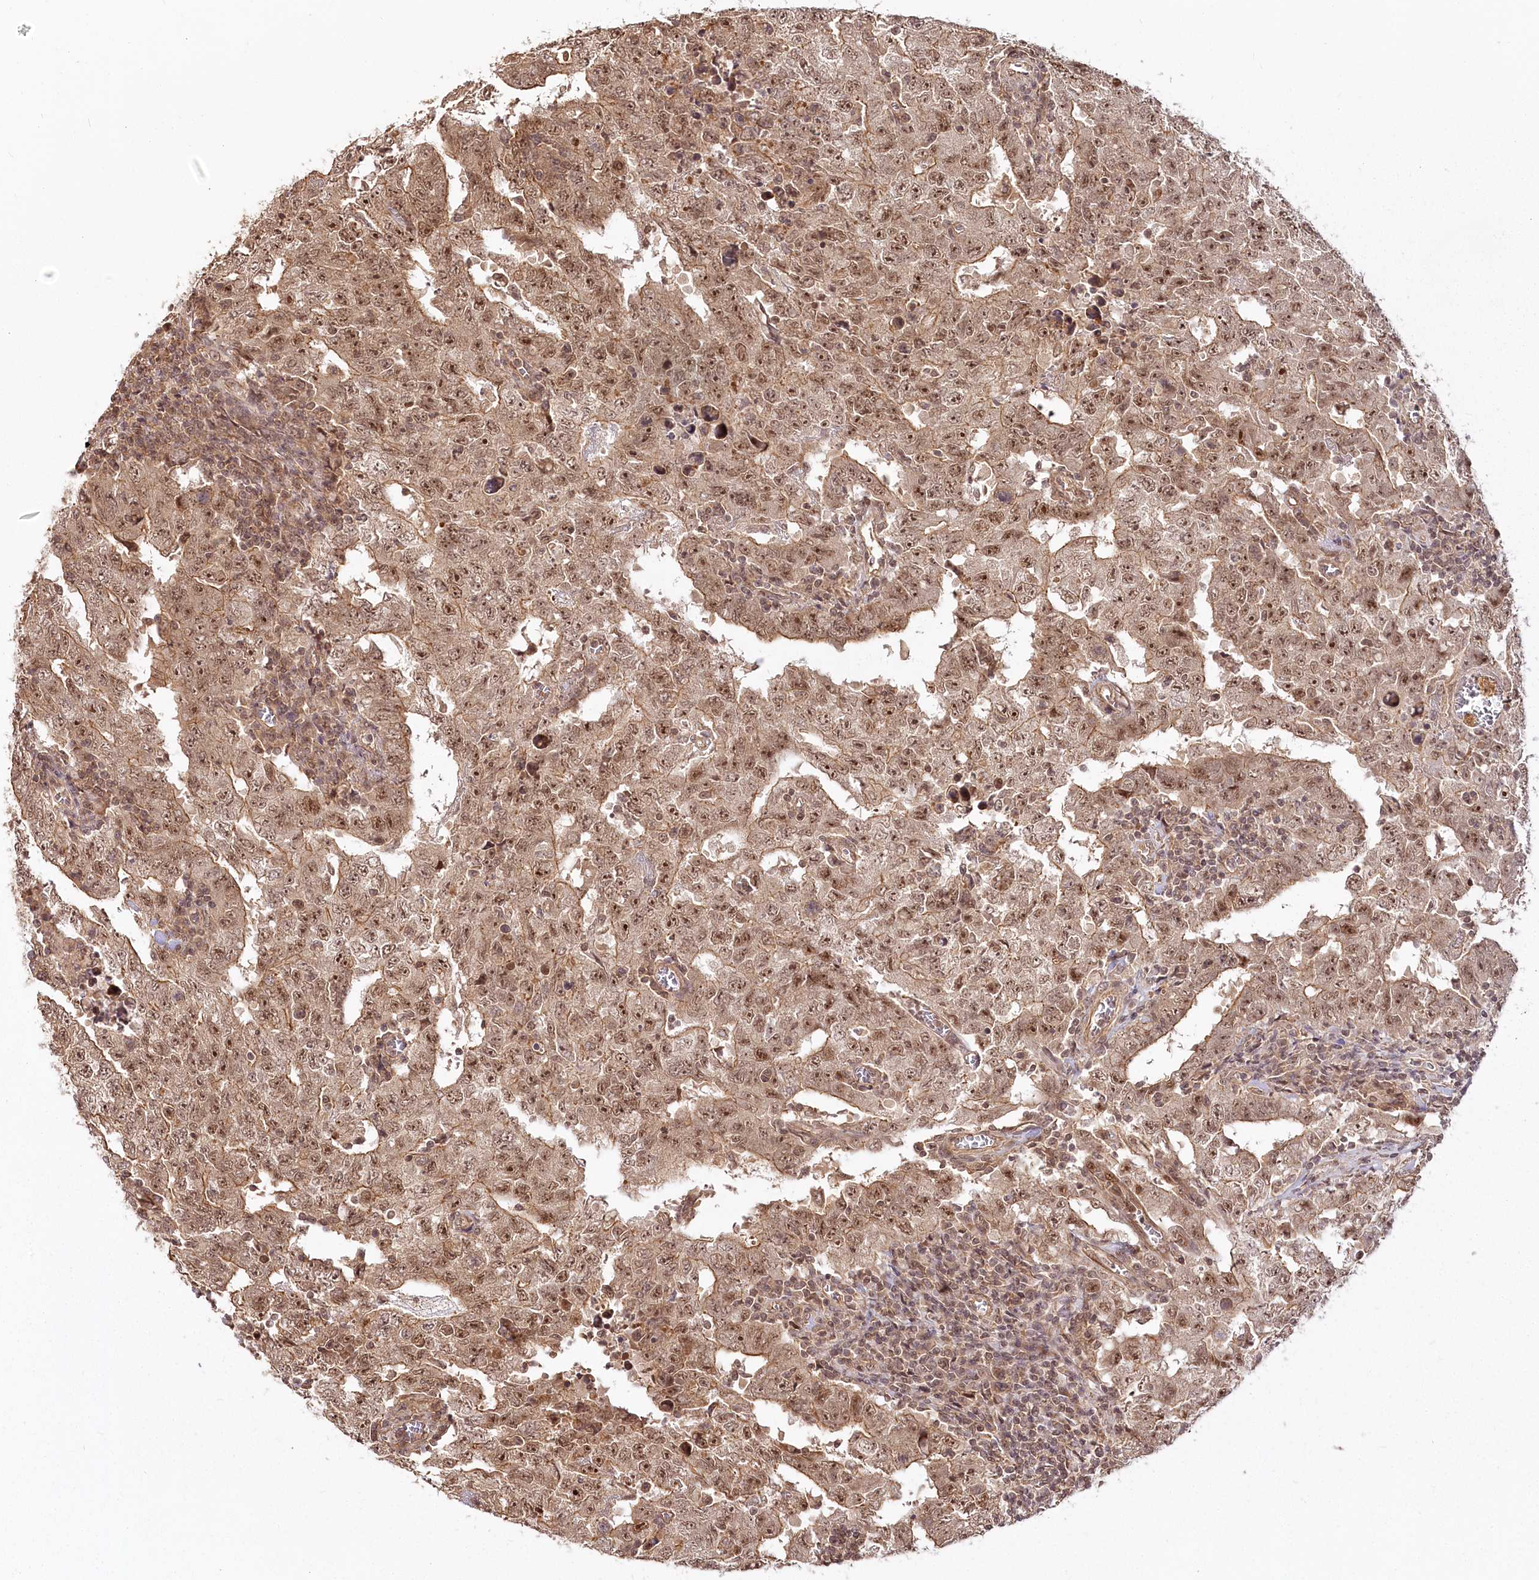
{"staining": {"intensity": "moderate", "quantity": ">75%", "location": "cytoplasmic/membranous,nuclear"}, "tissue": "testis cancer", "cell_type": "Tumor cells", "image_type": "cancer", "snomed": [{"axis": "morphology", "description": "Carcinoma, Embryonal, NOS"}, {"axis": "topography", "description": "Testis"}], "caption": "Testis cancer (embryonal carcinoma) stained with DAB (3,3'-diaminobenzidine) immunohistochemistry exhibits medium levels of moderate cytoplasmic/membranous and nuclear expression in about >75% of tumor cells.", "gene": "R3HDM2", "patient": {"sex": "male", "age": 26}}